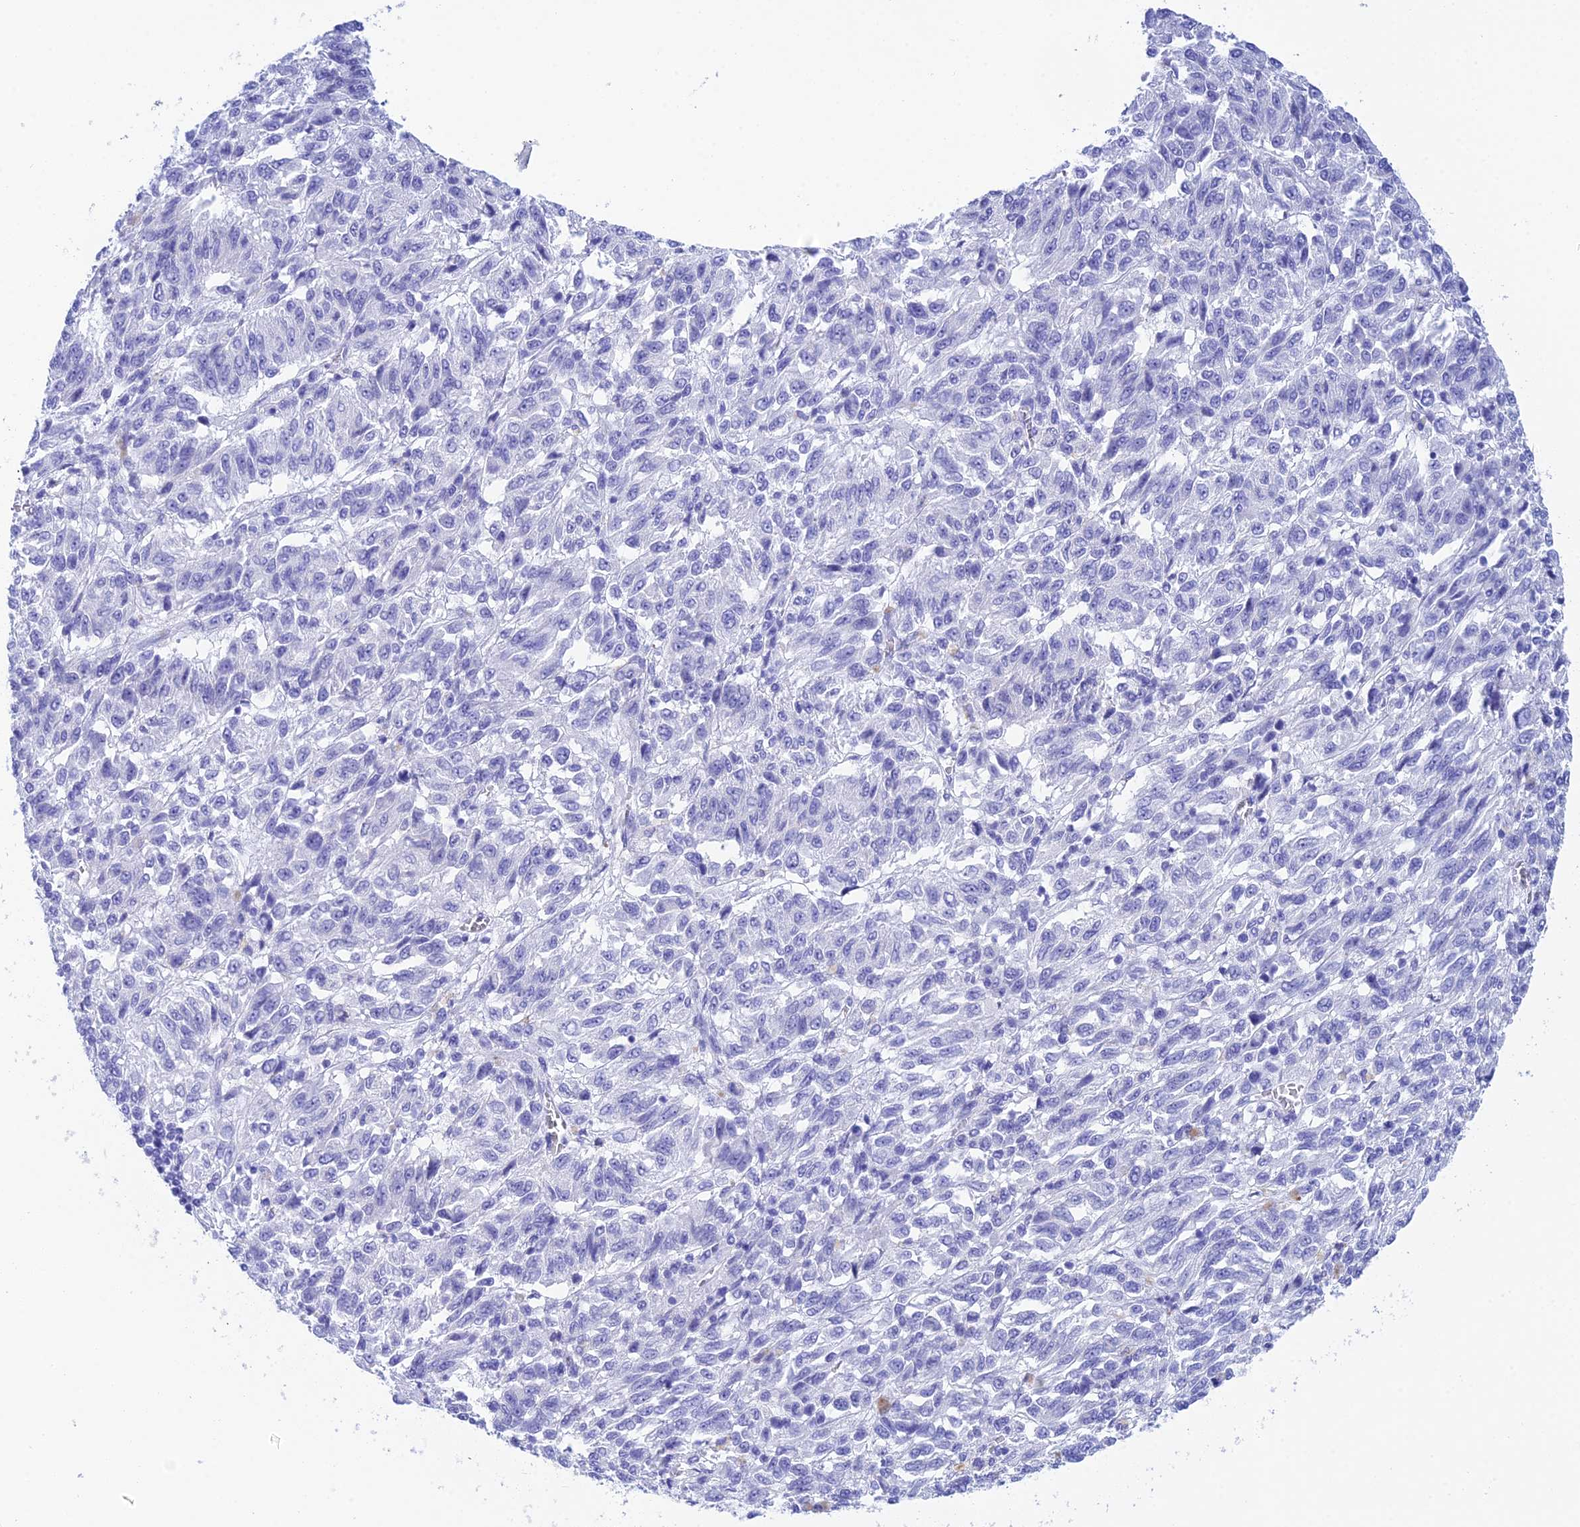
{"staining": {"intensity": "negative", "quantity": "none", "location": "none"}, "tissue": "melanoma", "cell_type": "Tumor cells", "image_type": "cancer", "snomed": [{"axis": "morphology", "description": "Malignant melanoma, Metastatic site"}, {"axis": "topography", "description": "Lung"}], "caption": "A photomicrograph of human malignant melanoma (metastatic site) is negative for staining in tumor cells. (Brightfield microscopy of DAB immunohistochemistry at high magnification).", "gene": "REG1A", "patient": {"sex": "male", "age": 64}}